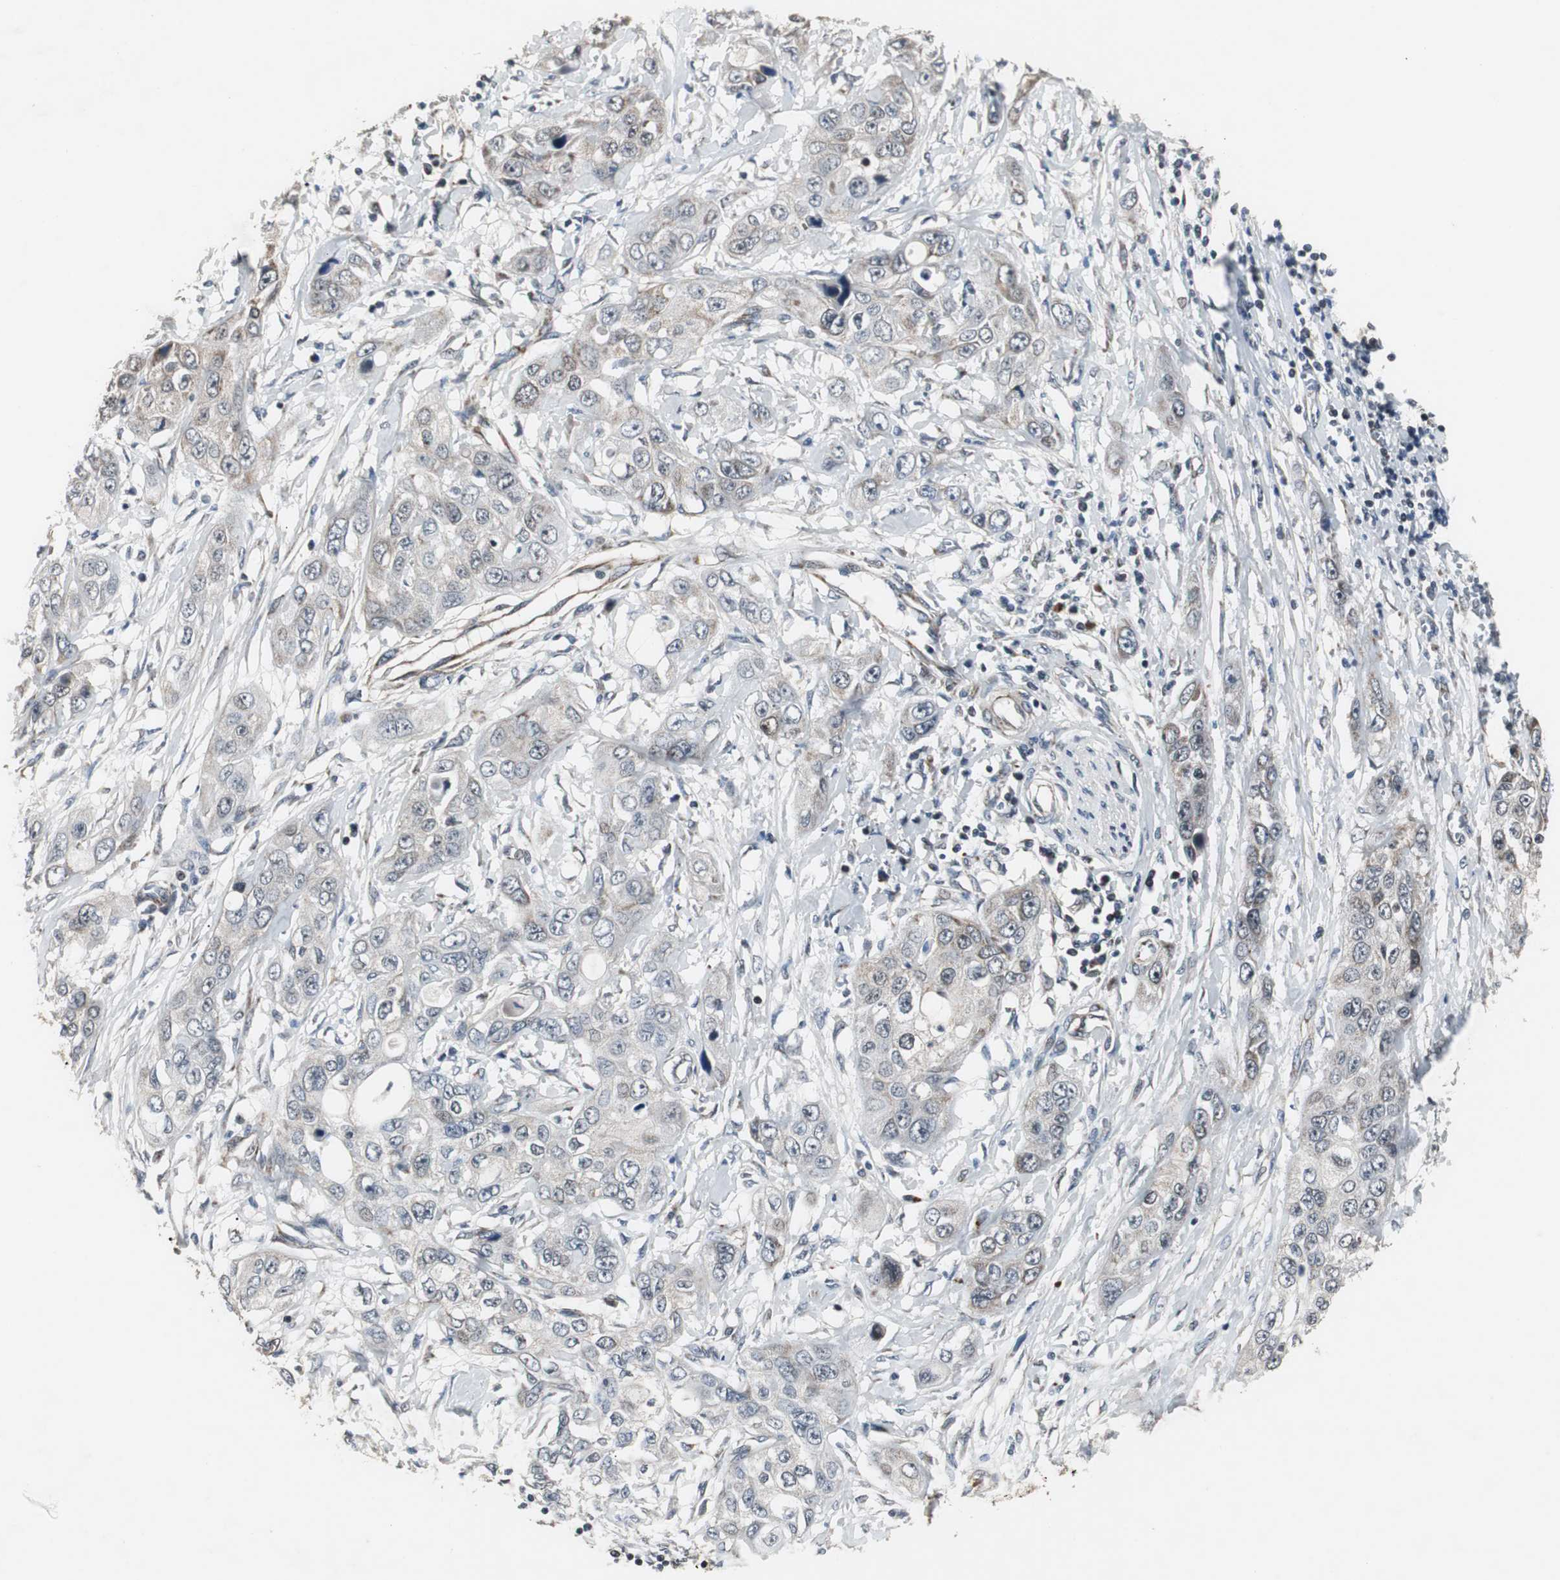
{"staining": {"intensity": "weak", "quantity": "<25%", "location": "cytoplasmic/membranous"}, "tissue": "pancreatic cancer", "cell_type": "Tumor cells", "image_type": "cancer", "snomed": [{"axis": "morphology", "description": "Adenocarcinoma, NOS"}, {"axis": "topography", "description": "Pancreas"}], "caption": "Immunohistochemical staining of pancreatic cancer displays no significant positivity in tumor cells.", "gene": "MRPL40", "patient": {"sex": "female", "age": 70}}